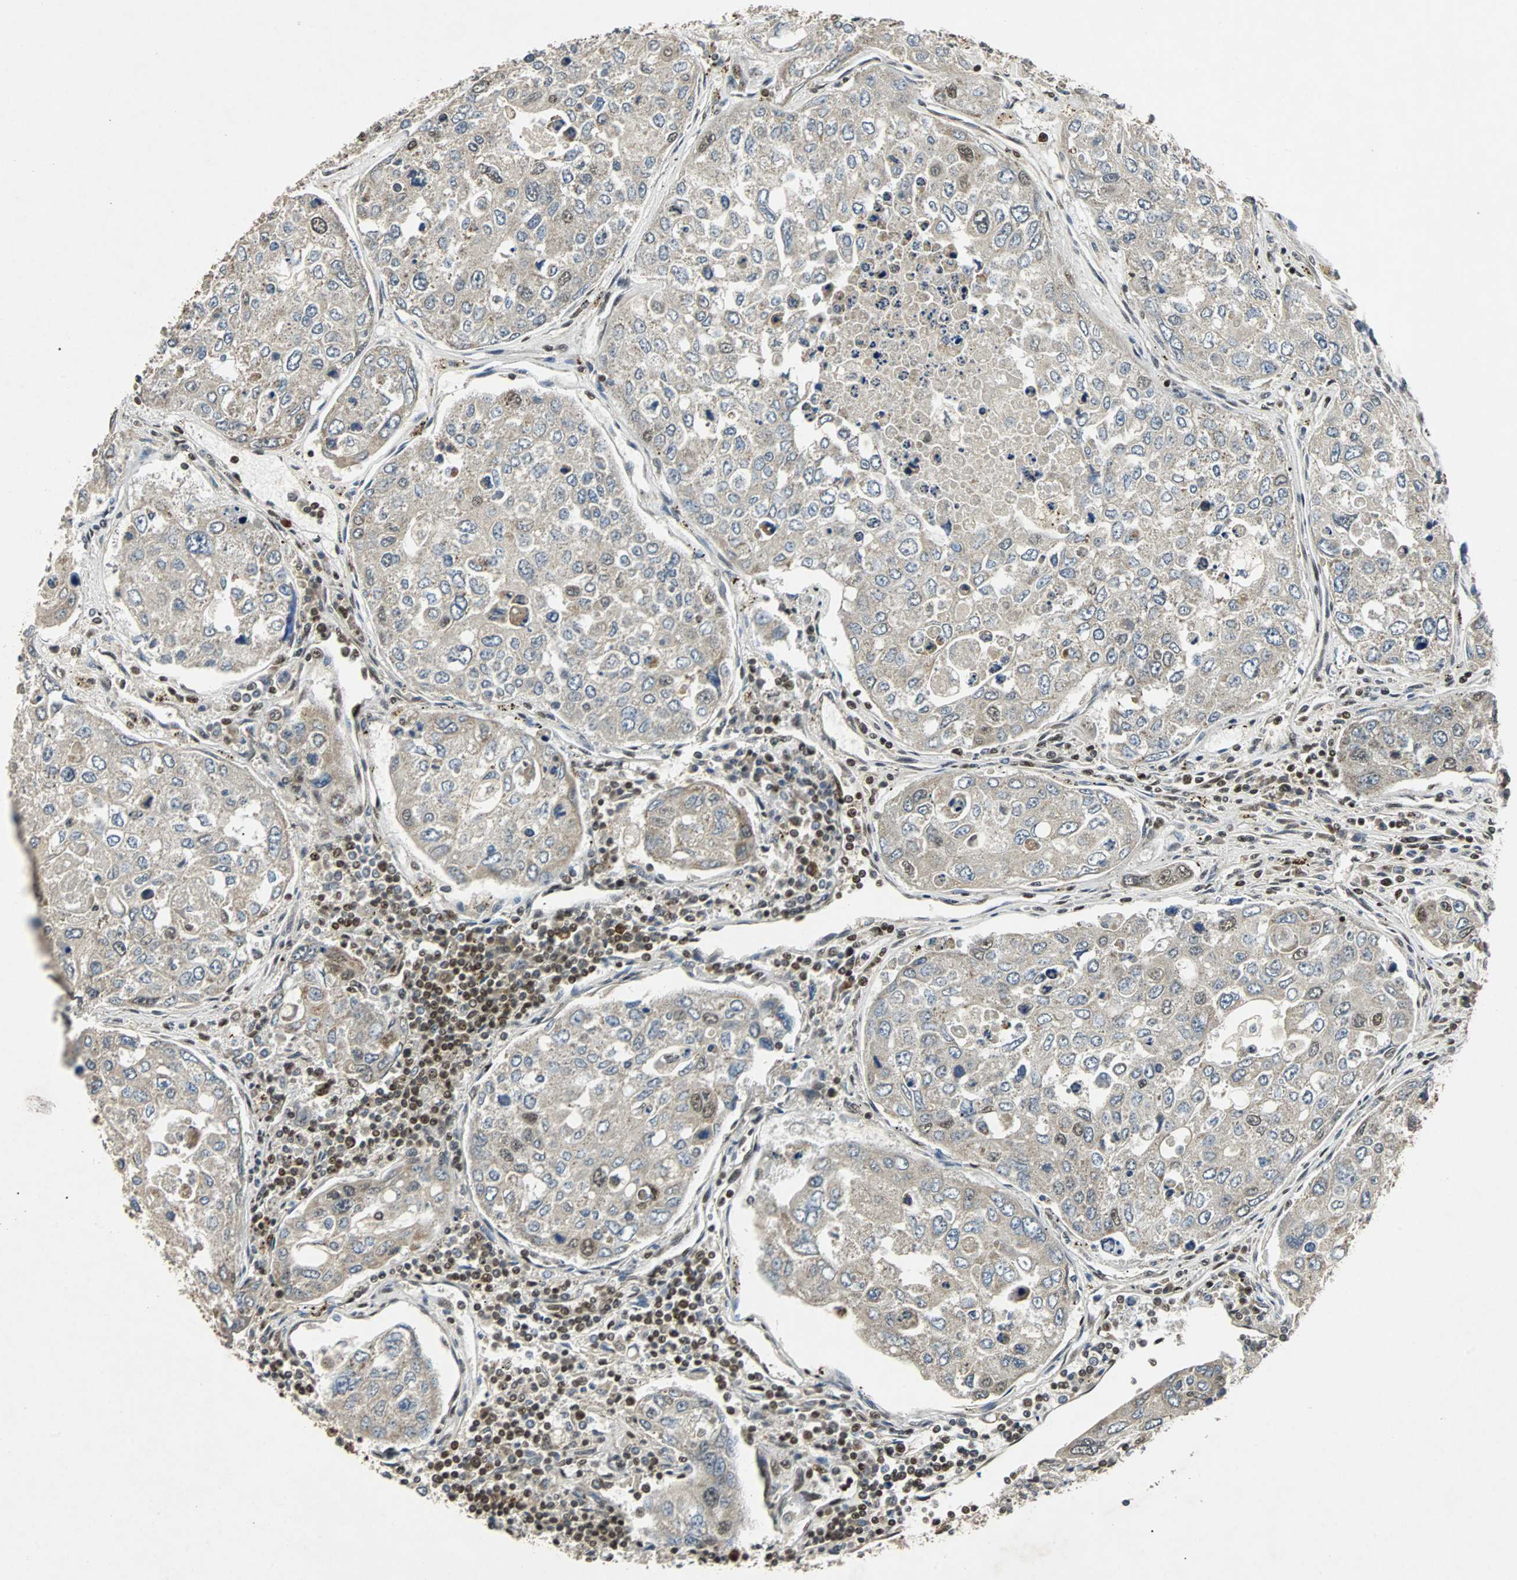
{"staining": {"intensity": "moderate", "quantity": "<25%", "location": "nuclear"}, "tissue": "urothelial cancer", "cell_type": "Tumor cells", "image_type": "cancer", "snomed": [{"axis": "morphology", "description": "Urothelial carcinoma, High grade"}, {"axis": "topography", "description": "Lymph node"}, {"axis": "topography", "description": "Urinary bladder"}], "caption": "There is low levels of moderate nuclear staining in tumor cells of urothelial cancer, as demonstrated by immunohistochemical staining (brown color).", "gene": "TAF5", "patient": {"sex": "male", "age": 51}}